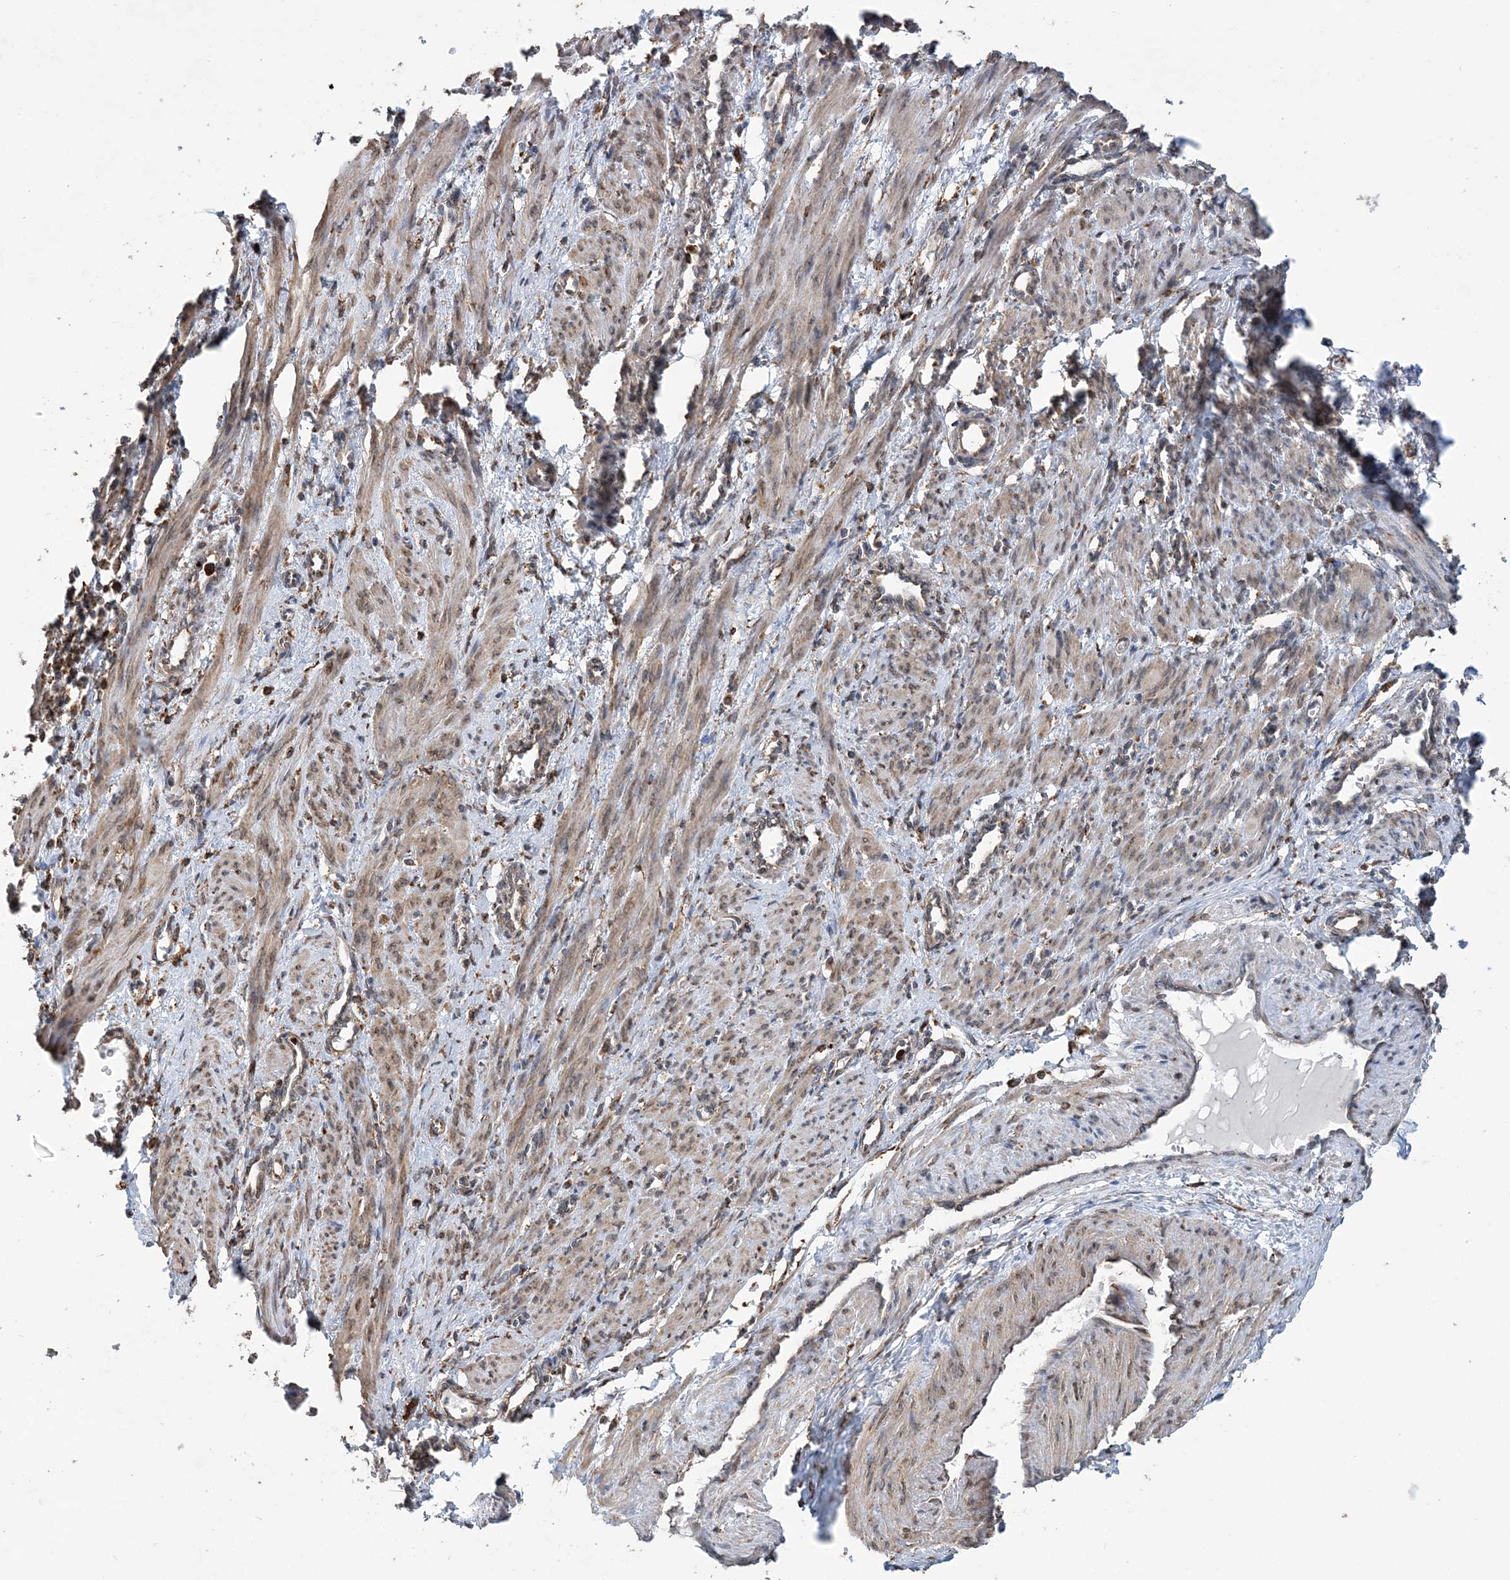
{"staining": {"intensity": "moderate", "quantity": ">75%", "location": "cytoplasmic/membranous"}, "tissue": "smooth muscle", "cell_type": "Smooth muscle cells", "image_type": "normal", "snomed": [{"axis": "morphology", "description": "Normal tissue, NOS"}, {"axis": "topography", "description": "Endometrium"}], "caption": "About >75% of smooth muscle cells in benign human smooth muscle exhibit moderate cytoplasmic/membranous protein expression as visualized by brown immunohistochemical staining.", "gene": "WDR12", "patient": {"sex": "female", "age": 33}}